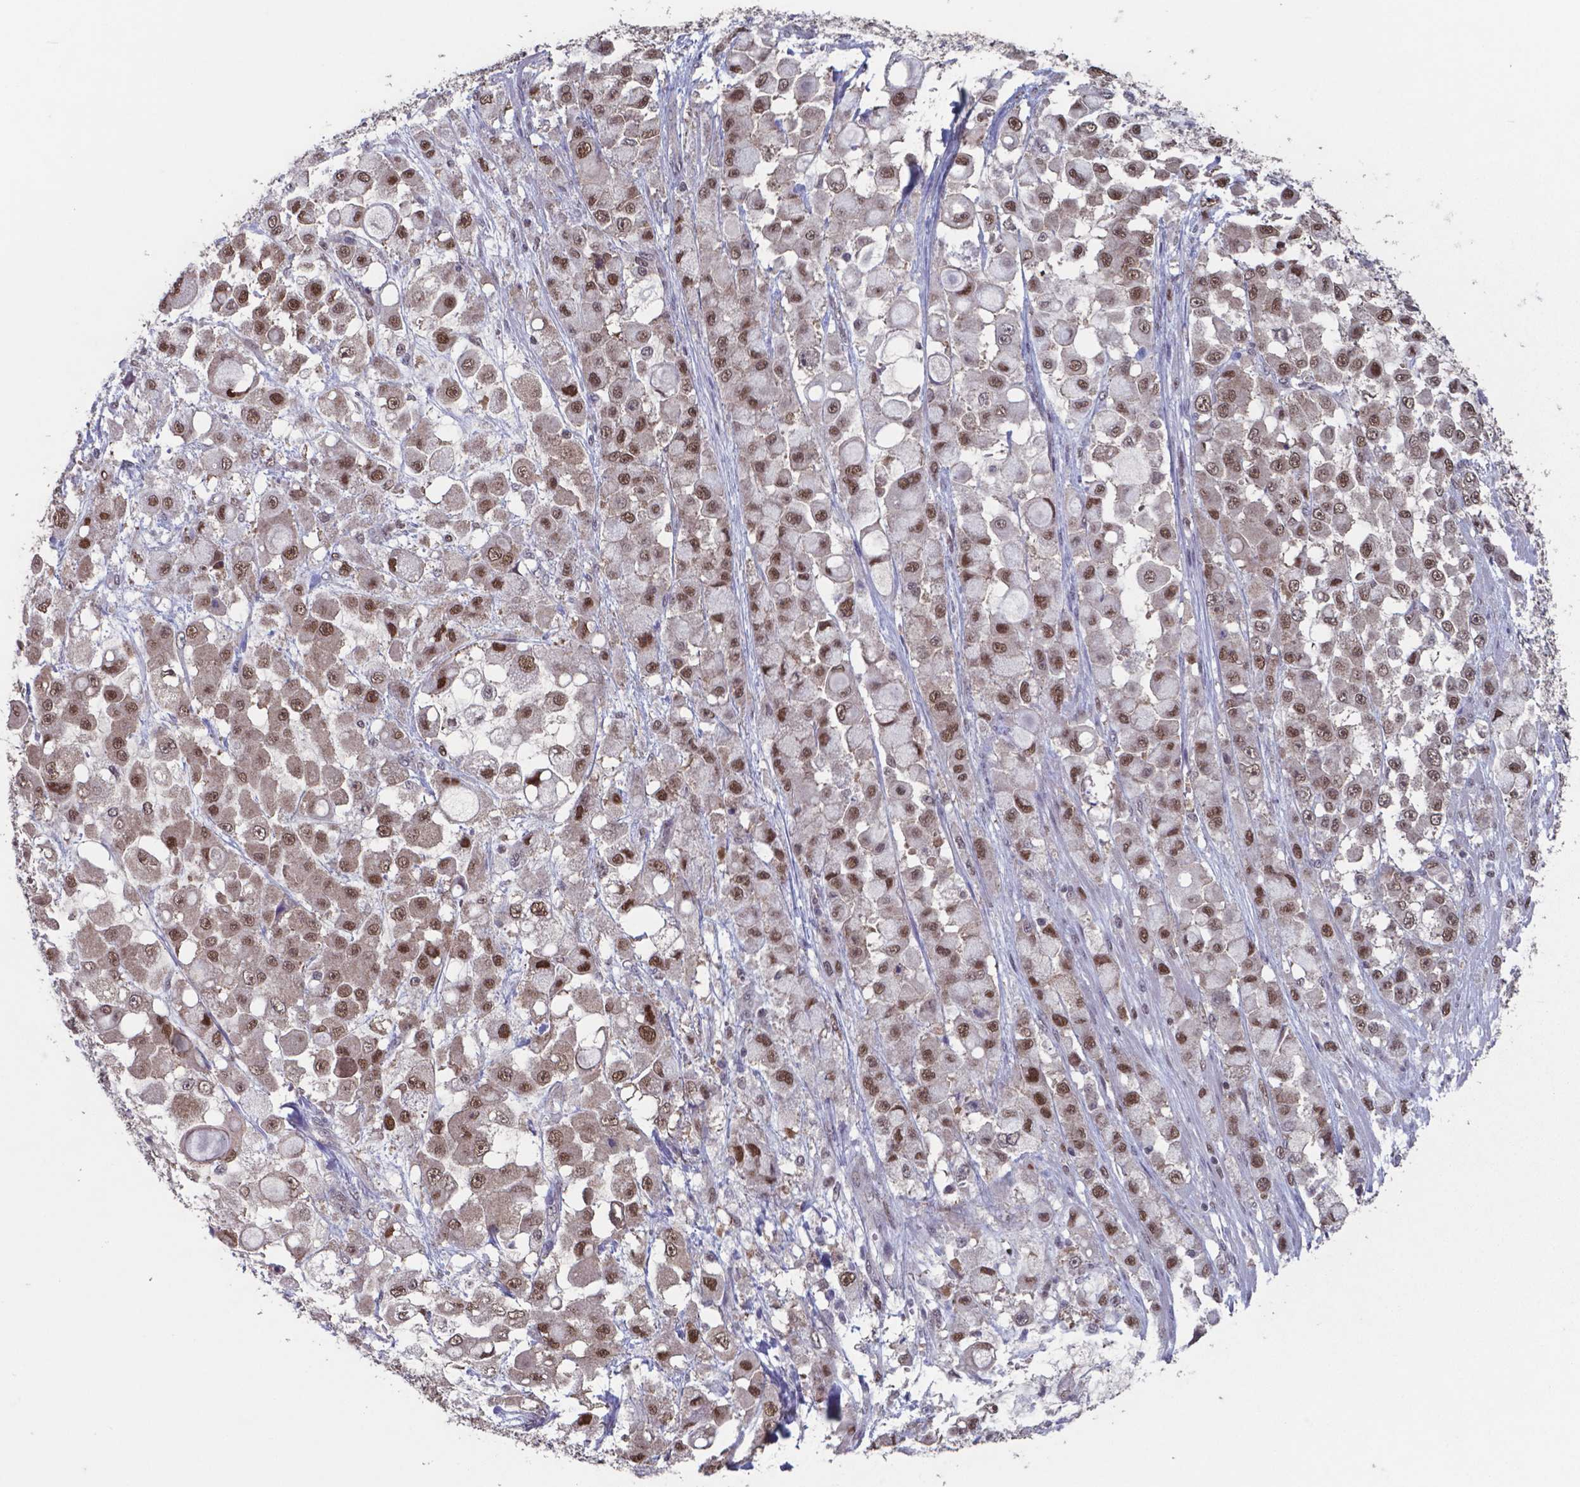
{"staining": {"intensity": "moderate", "quantity": ">75%", "location": "nuclear"}, "tissue": "stomach cancer", "cell_type": "Tumor cells", "image_type": "cancer", "snomed": [{"axis": "morphology", "description": "Adenocarcinoma, NOS"}, {"axis": "topography", "description": "Stomach"}], "caption": "The photomicrograph shows immunohistochemical staining of stomach cancer (adenocarcinoma). There is moderate nuclear expression is present in approximately >75% of tumor cells. (DAB = brown stain, brightfield microscopy at high magnification).", "gene": "UBA1", "patient": {"sex": "female", "age": 76}}